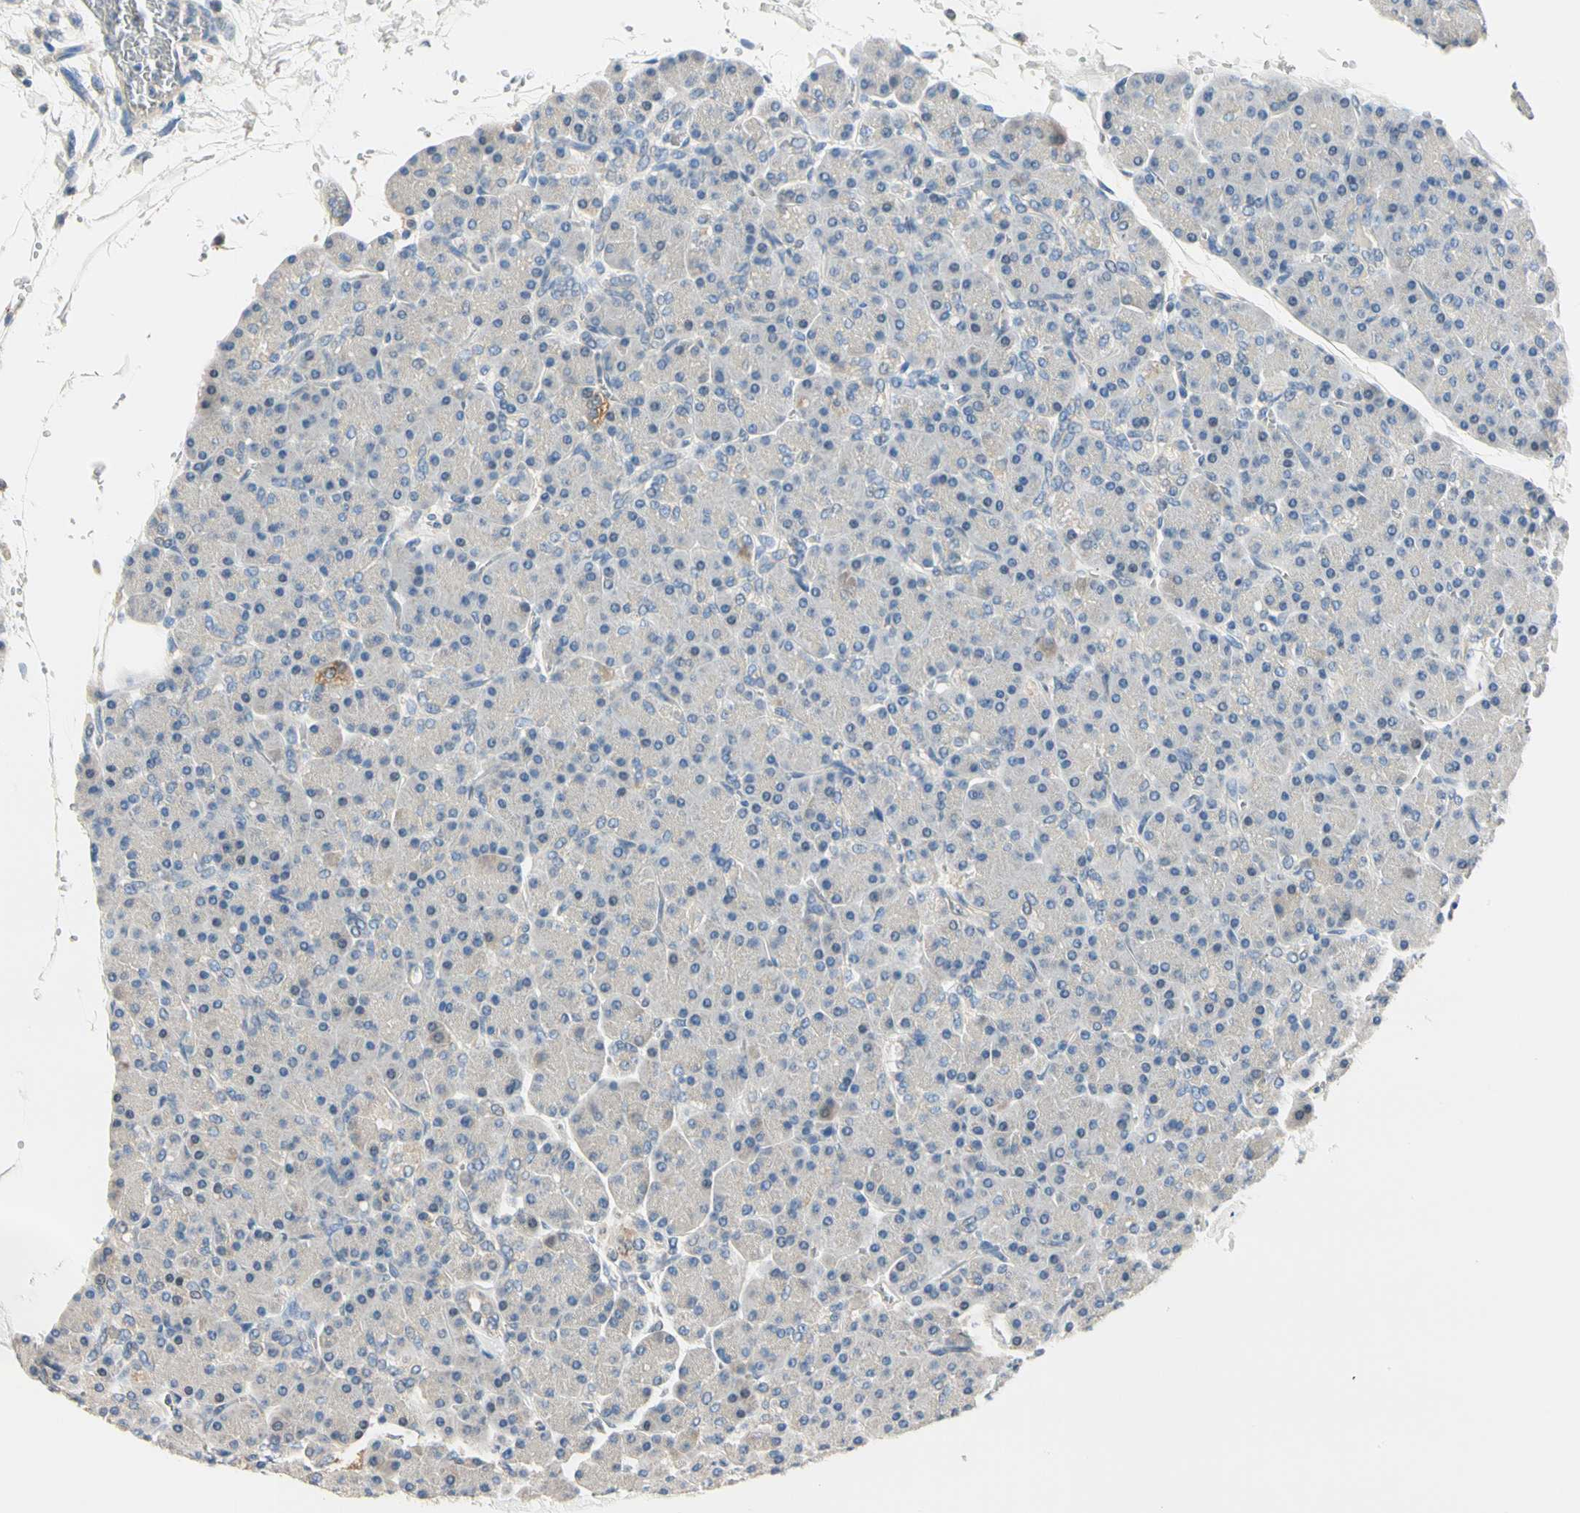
{"staining": {"intensity": "weak", "quantity": "<25%", "location": "cytoplasmic/membranous"}, "tissue": "pancreas", "cell_type": "Exocrine glandular cells", "image_type": "normal", "snomed": [{"axis": "morphology", "description": "Normal tissue, NOS"}, {"axis": "topography", "description": "Pancreas"}], "caption": "The photomicrograph reveals no staining of exocrine glandular cells in benign pancreas.", "gene": "GPR153", "patient": {"sex": "female", "age": 43}}